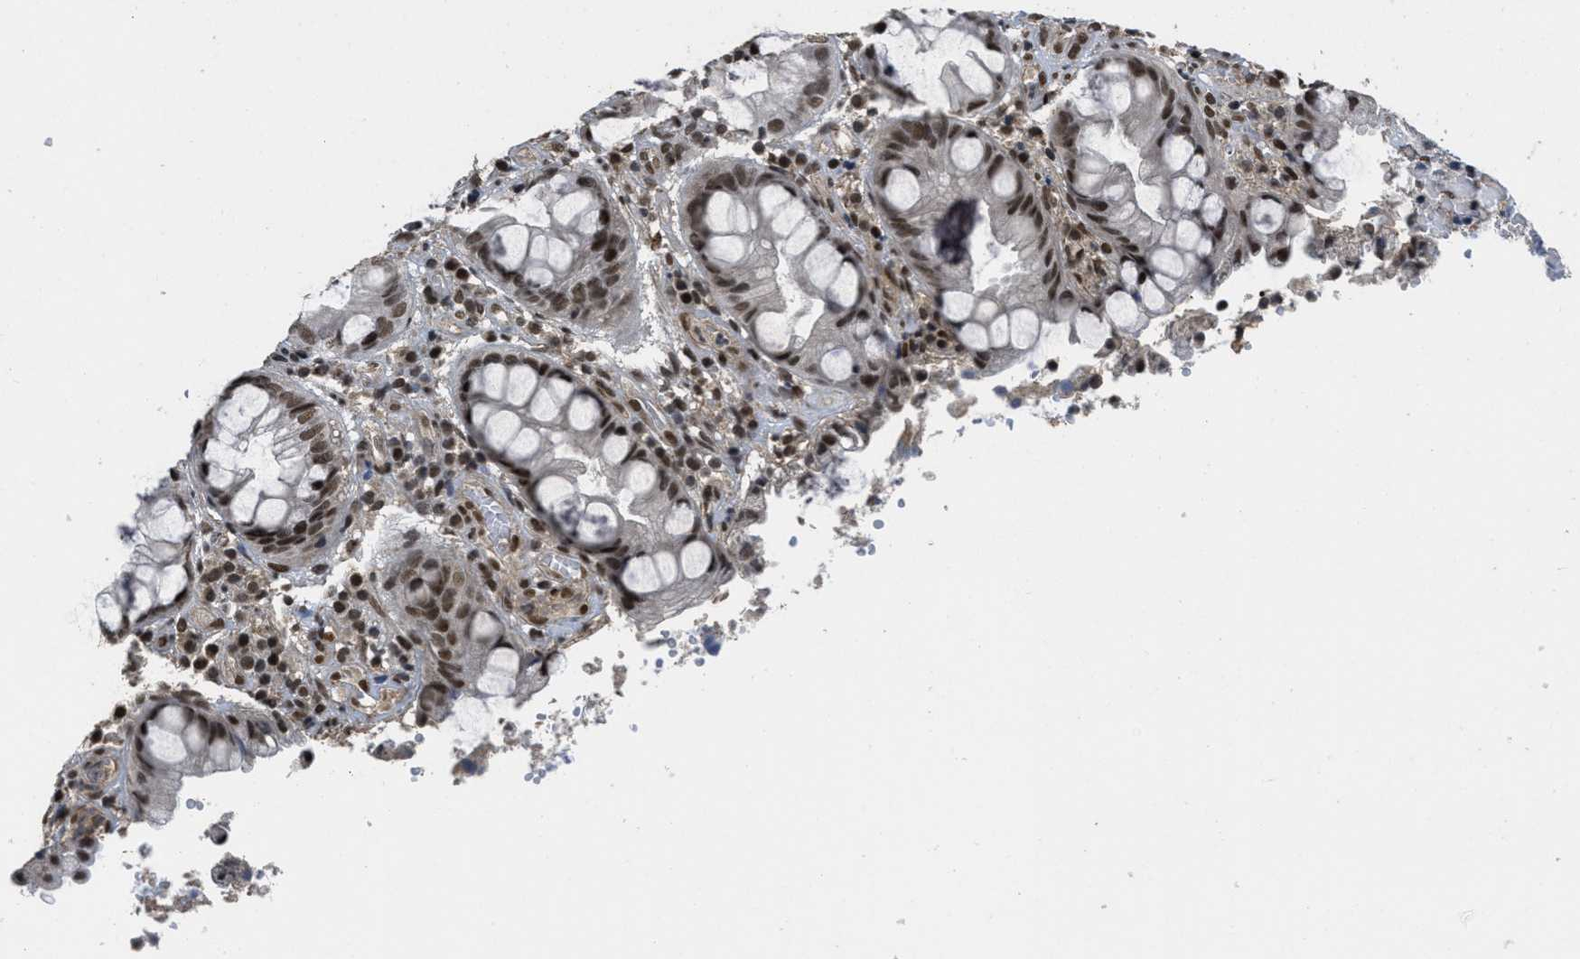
{"staining": {"intensity": "strong", "quantity": ">75%", "location": "cytoplasmic/membranous,nuclear"}, "tissue": "colorectal cancer", "cell_type": "Tumor cells", "image_type": "cancer", "snomed": [{"axis": "morphology", "description": "Adenocarcinoma, NOS"}, {"axis": "topography", "description": "Colon"}], "caption": "This is a micrograph of immunohistochemistry (IHC) staining of colorectal adenocarcinoma, which shows strong positivity in the cytoplasmic/membranous and nuclear of tumor cells.", "gene": "CUL4B", "patient": {"sex": "female", "age": 57}}